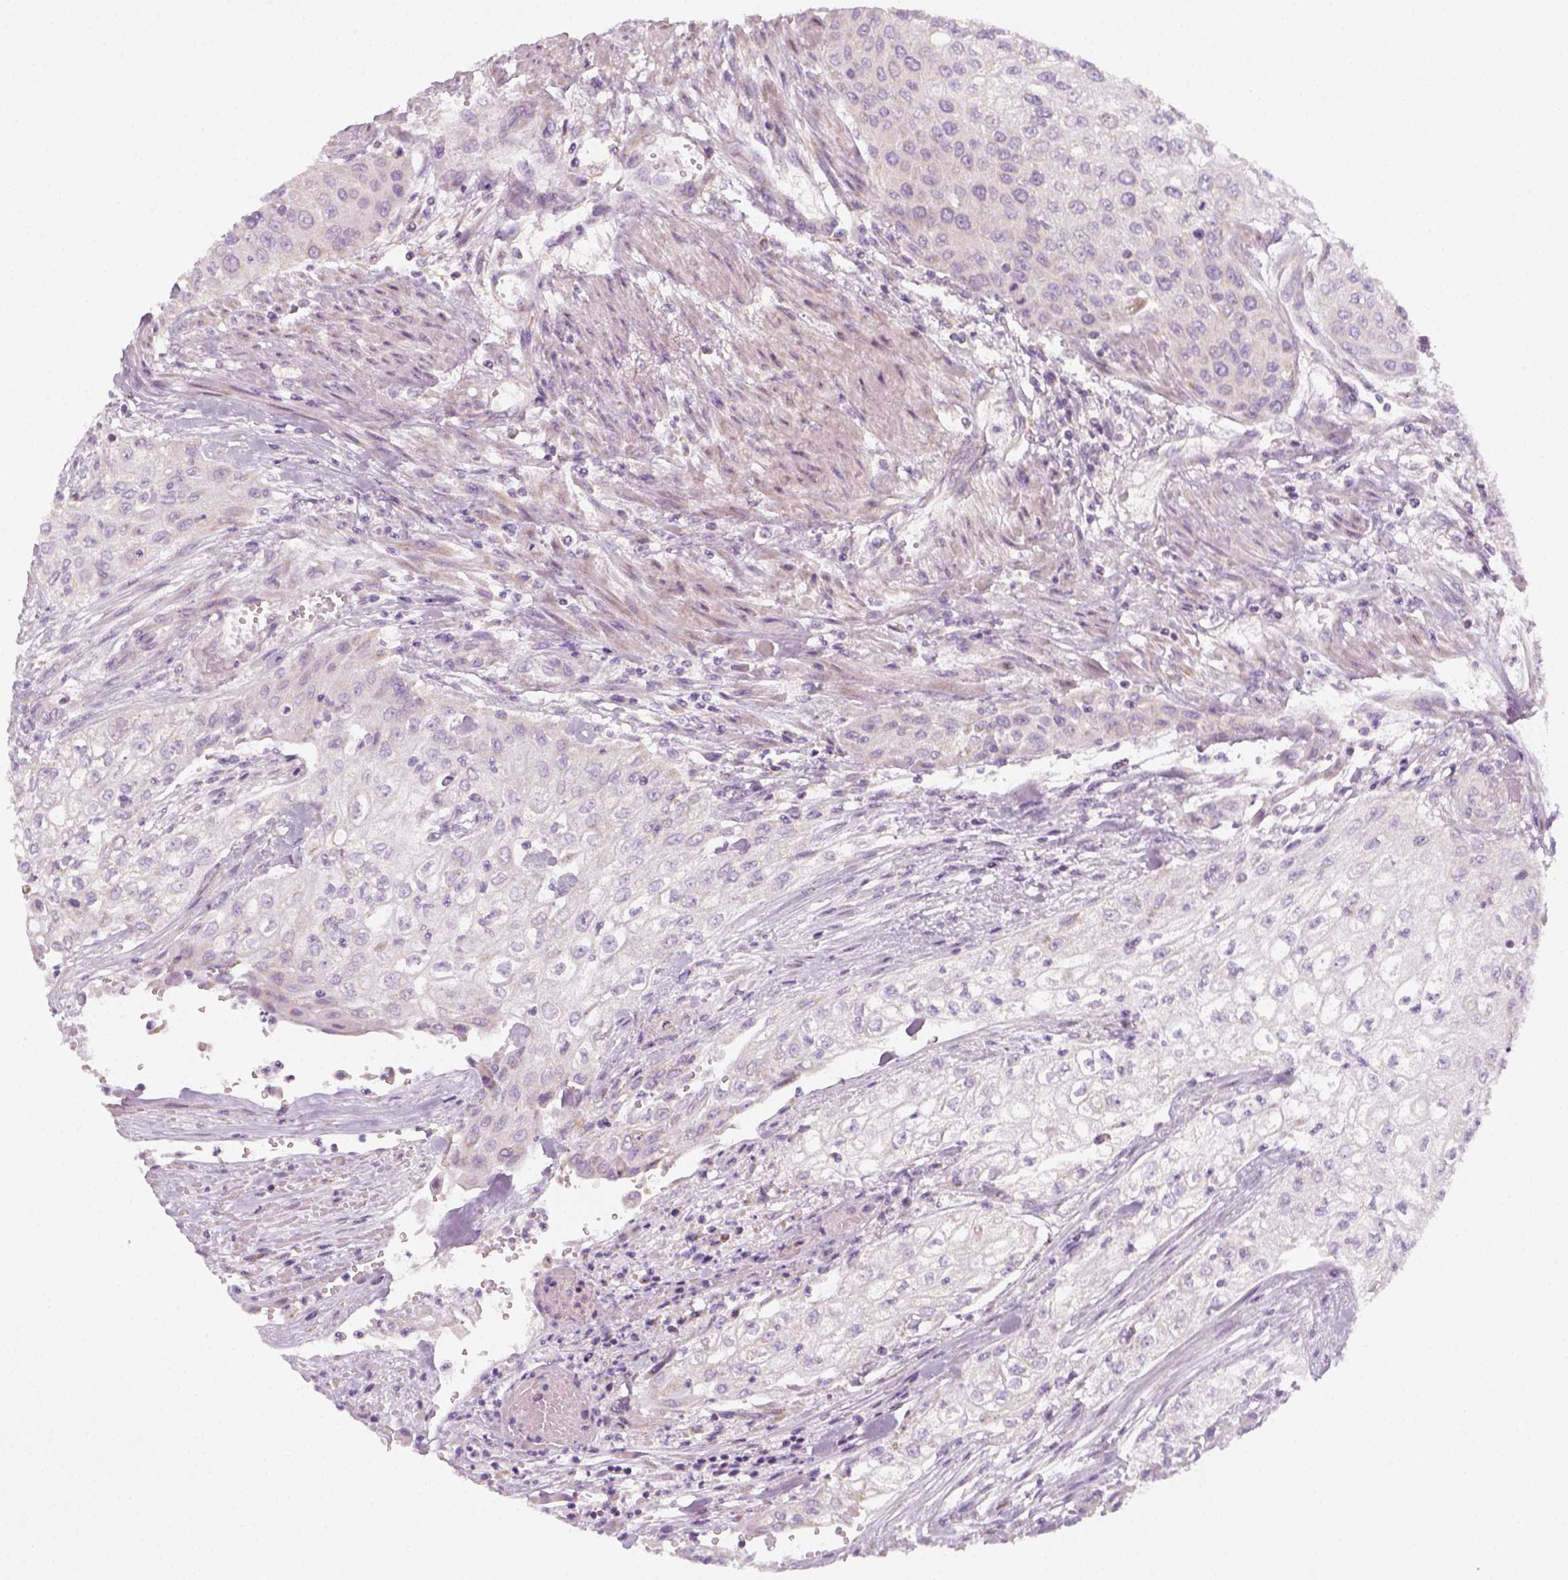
{"staining": {"intensity": "negative", "quantity": "none", "location": "none"}, "tissue": "urothelial cancer", "cell_type": "Tumor cells", "image_type": "cancer", "snomed": [{"axis": "morphology", "description": "Urothelial carcinoma, High grade"}, {"axis": "topography", "description": "Urinary bladder"}], "caption": "This micrograph is of urothelial carcinoma (high-grade) stained with immunohistochemistry to label a protein in brown with the nuclei are counter-stained blue. There is no expression in tumor cells.", "gene": "AWAT2", "patient": {"sex": "male", "age": 62}}